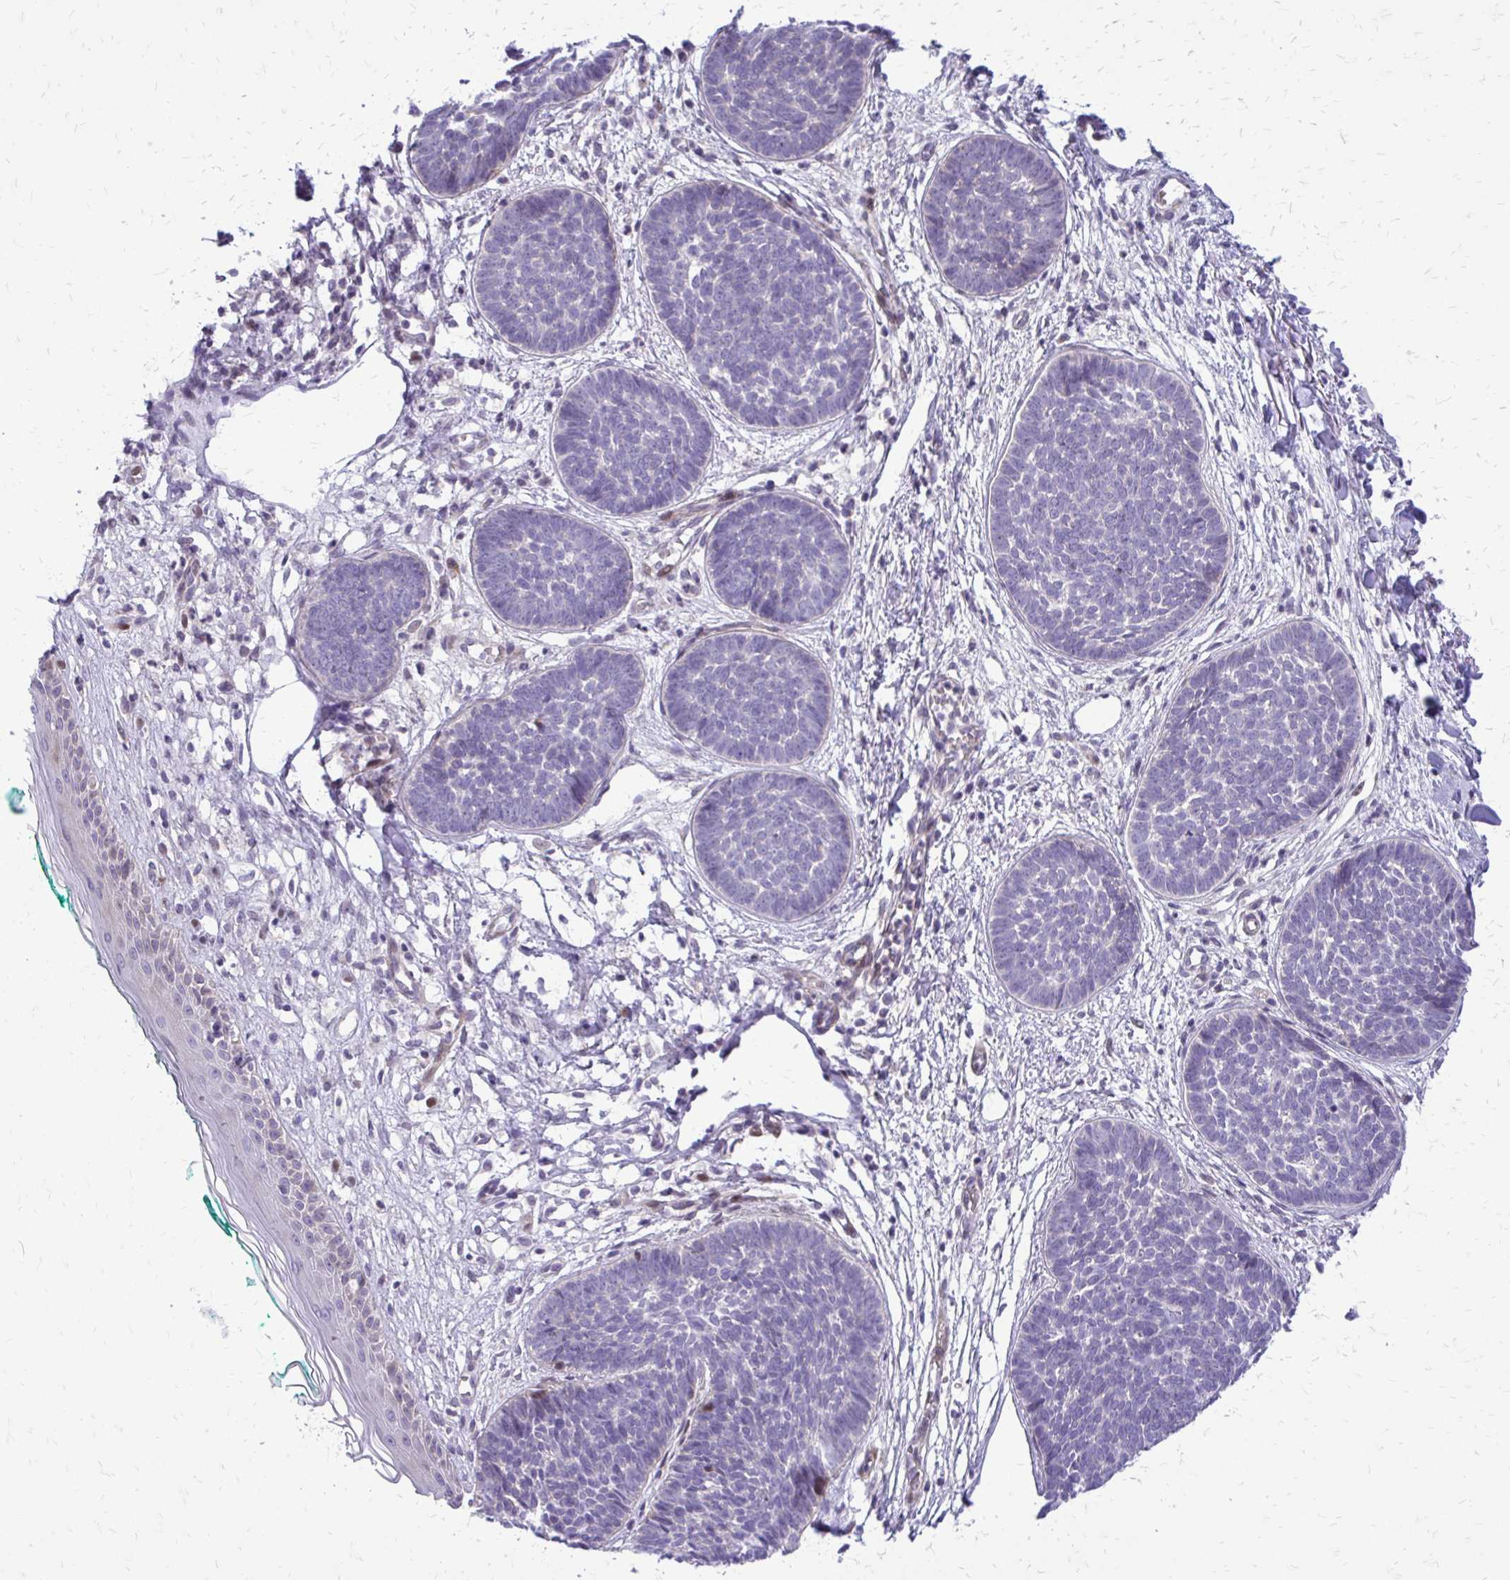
{"staining": {"intensity": "negative", "quantity": "none", "location": "none"}, "tissue": "skin cancer", "cell_type": "Tumor cells", "image_type": "cancer", "snomed": [{"axis": "morphology", "description": "Basal cell carcinoma"}, {"axis": "topography", "description": "Skin"}, {"axis": "topography", "description": "Skin of neck"}, {"axis": "topography", "description": "Skin of shoulder"}, {"axis": "topography", "description": "Skin of back"}], "caption": "Immunohistochemistry (IHC) image of neoplastic tissue: human skin cancer (basal cell carcinoma) stained with DAB reveals no significant protein staining in tumor cells. (DAB (3,3'-diaminobenzidine) IHC, high magnification).", "gene": "PPDPFL", "patient": {"sex": "male", "age": 80}}